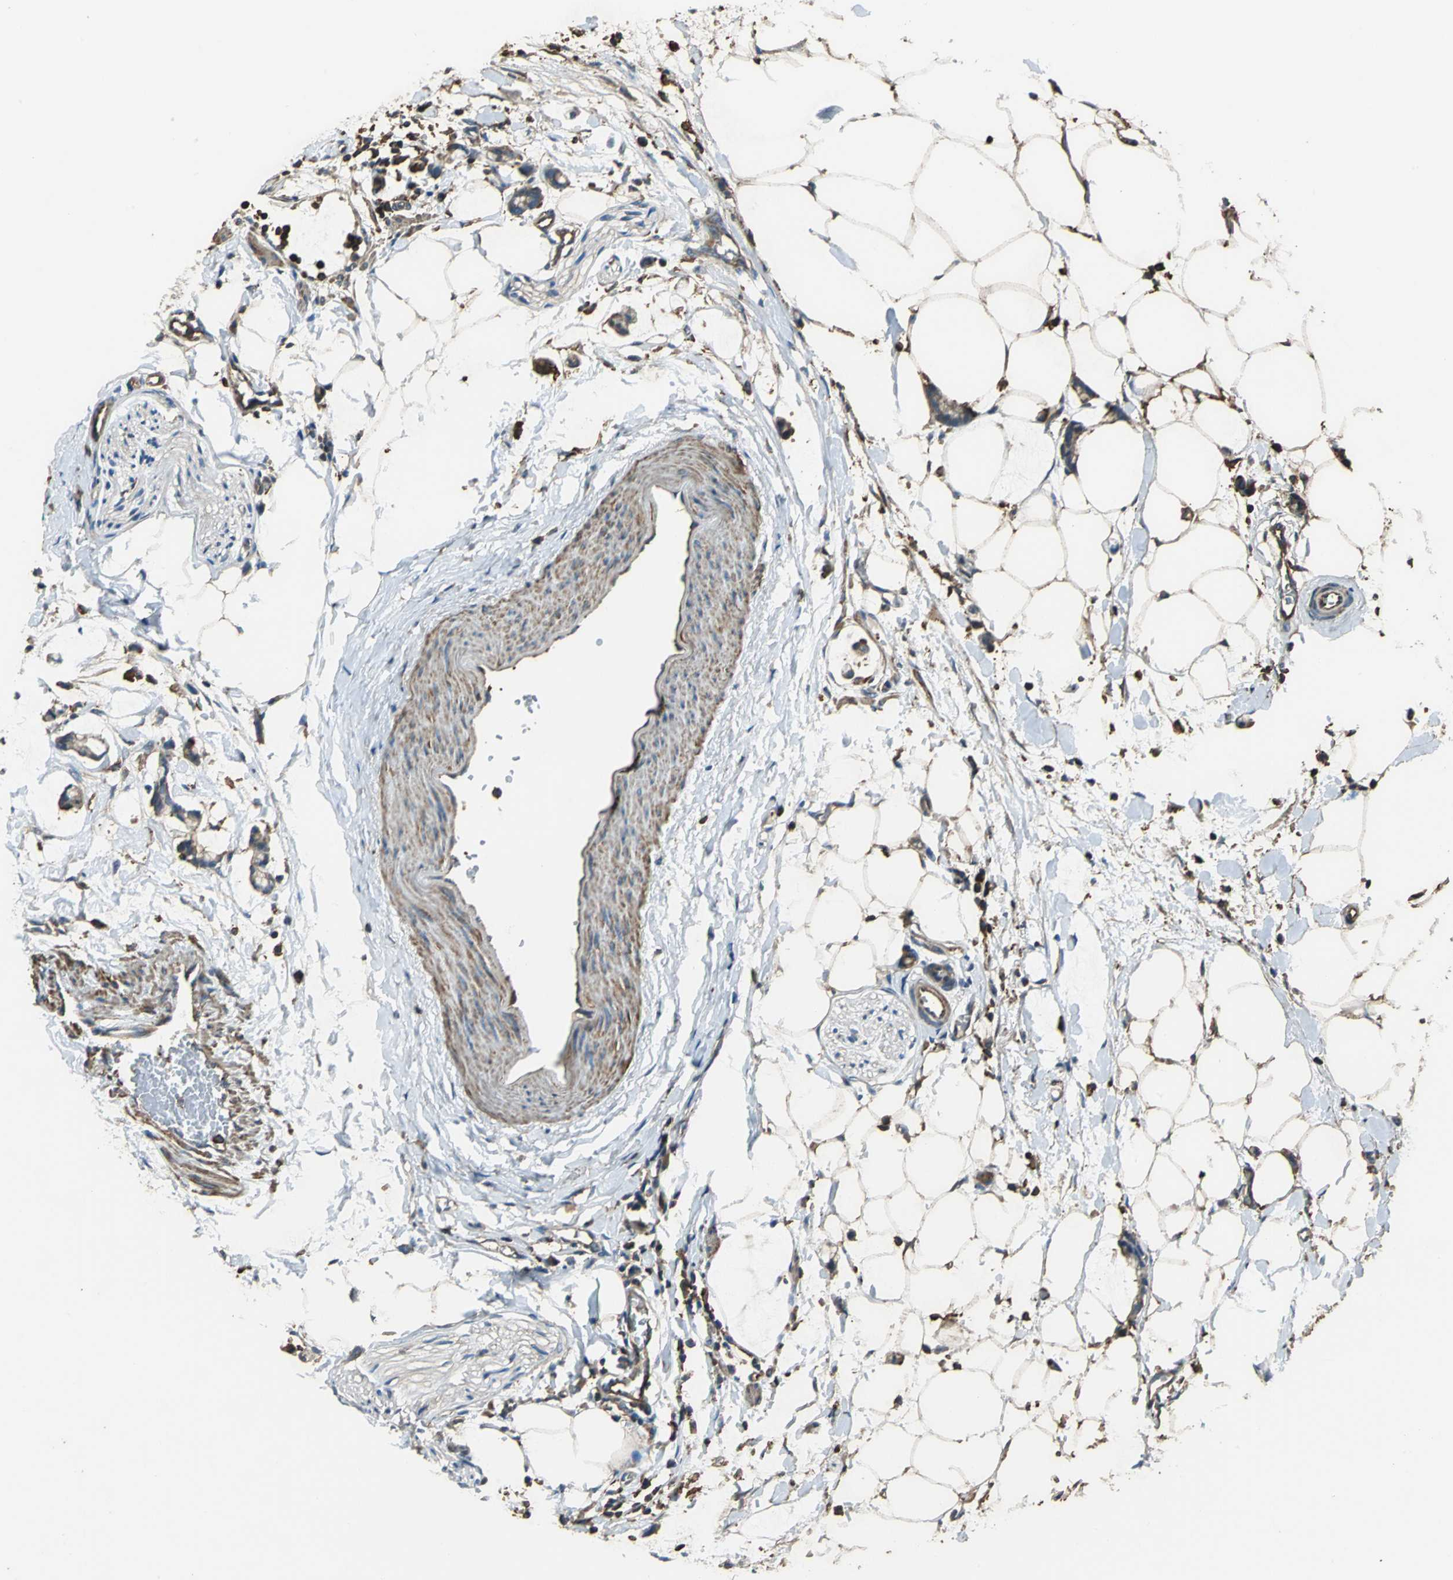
{"staining": {"intensity": "negative", "quantity": "none", "location": "none"}, "tissue": "adipose tissue", "cell_type": "Adipocytes", "image_type": "normal", "snomed": [{"axis": "morphology", "description": "Normal tissue, NOS"}, {"axis": "morphology", "description": "Adenocarcinoma, NOS"}, {"axis": "topography", "description": "Colon"}, {"axis": "topography", "description": "Peripheral nerve tissue"}], "caption": "Immunohistochemistry photomicrograph of benign adipose tissue stained for a protein (brown), which displays no staining in adipocytes. (Stains: DAB (3,3'-diaminobenzidine) immunohistochemistry (IHC) with hematoxylin counter stain, Microscopy: brightfield microscopy at high magnification).", "gene": "PARVA", "patient": {"sex": "male", "age": 14}}